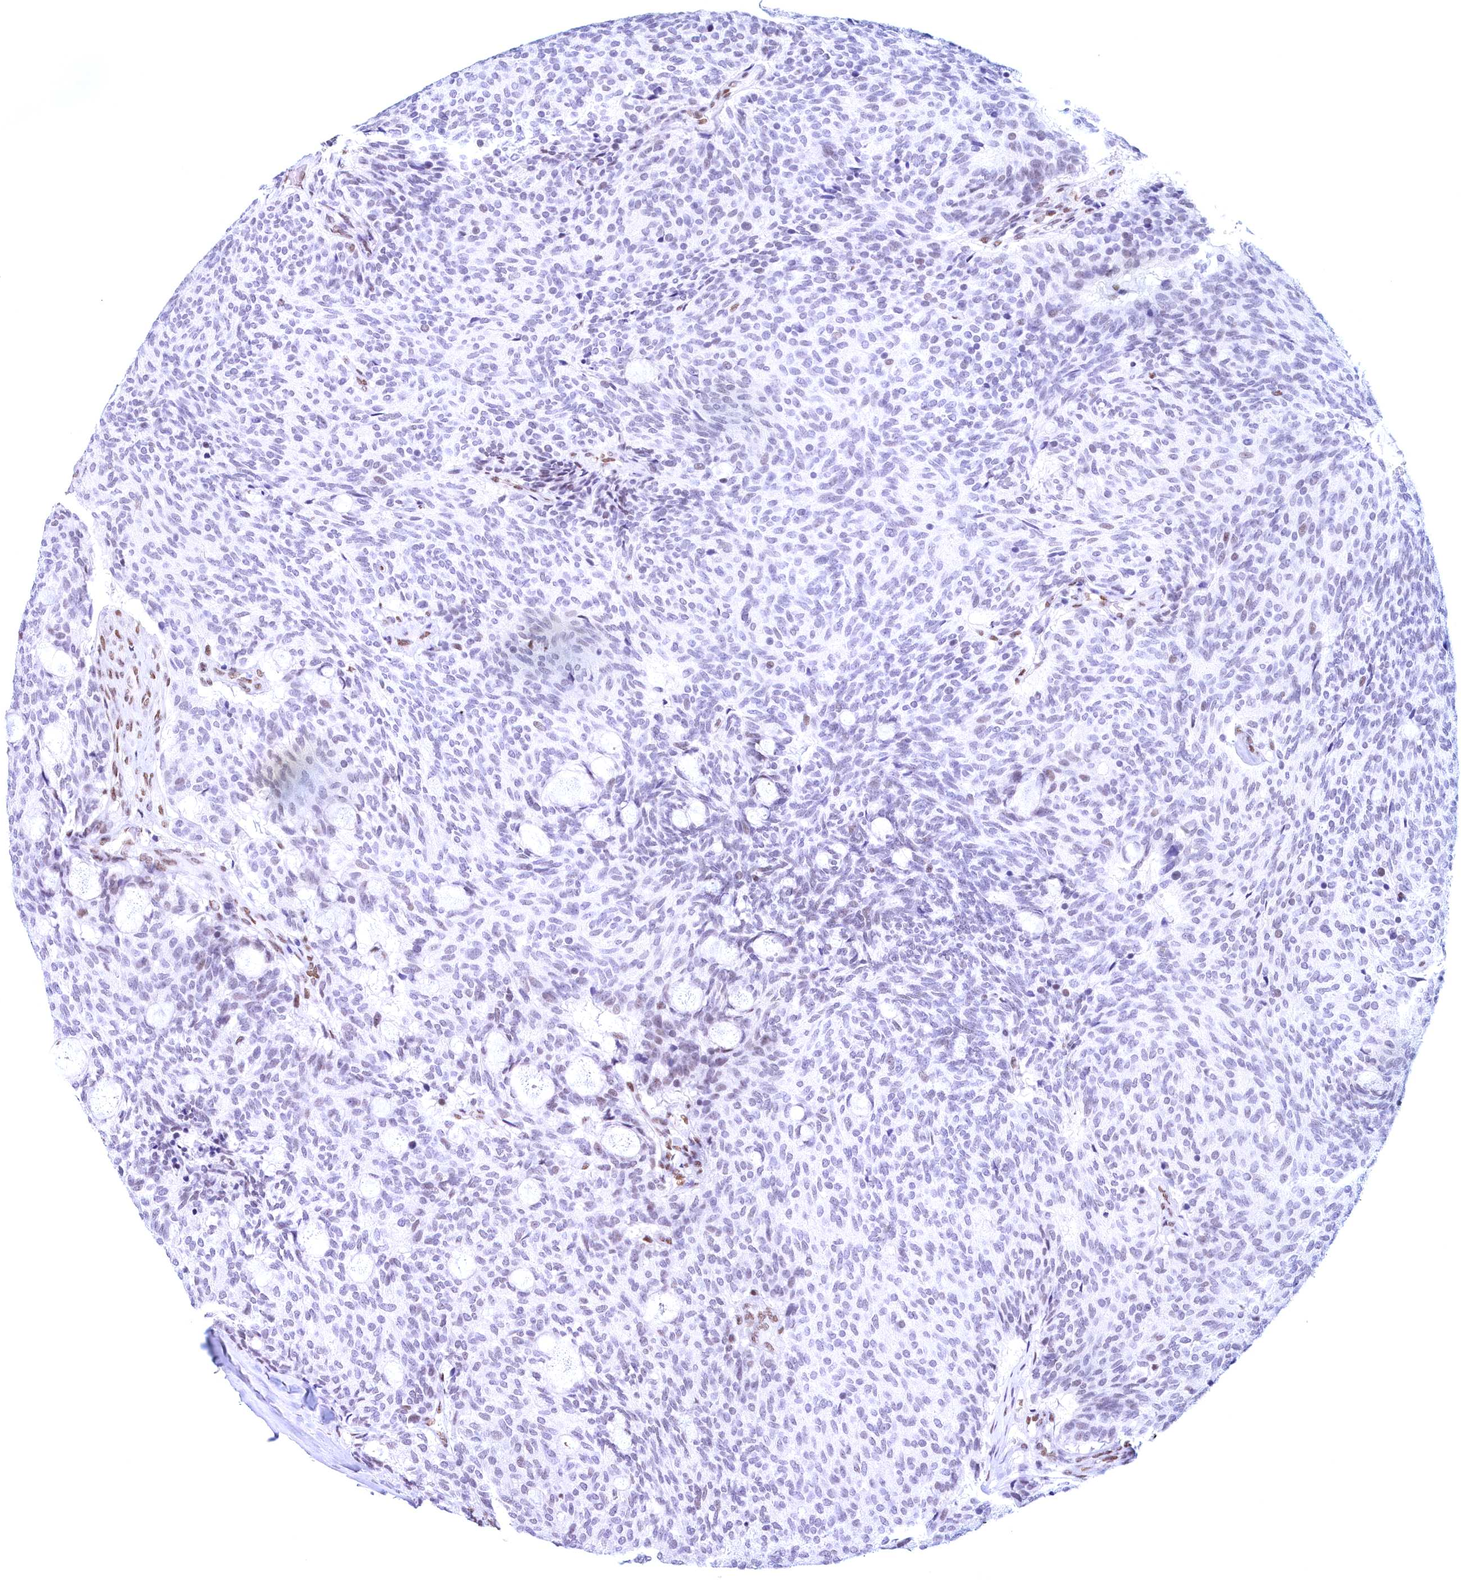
{"staining": {"intensity": "negative", "quantity": "none", "location": "none"}, "tissue": "carcinoid", "cell_type": "Tumor cells", "image_type": "cancer", "snomed": [{"axis": "morphology", "description": "Carcinoid, malignant, NOS"}, {"axis": "topography", "description": "Pancreas"}], "caption": "Immunohistochemical staining of carcinoid reveals no significant expression in tumor cells.", "gene": "CDC26", "patient": {"sex": "female", "age": 54}}